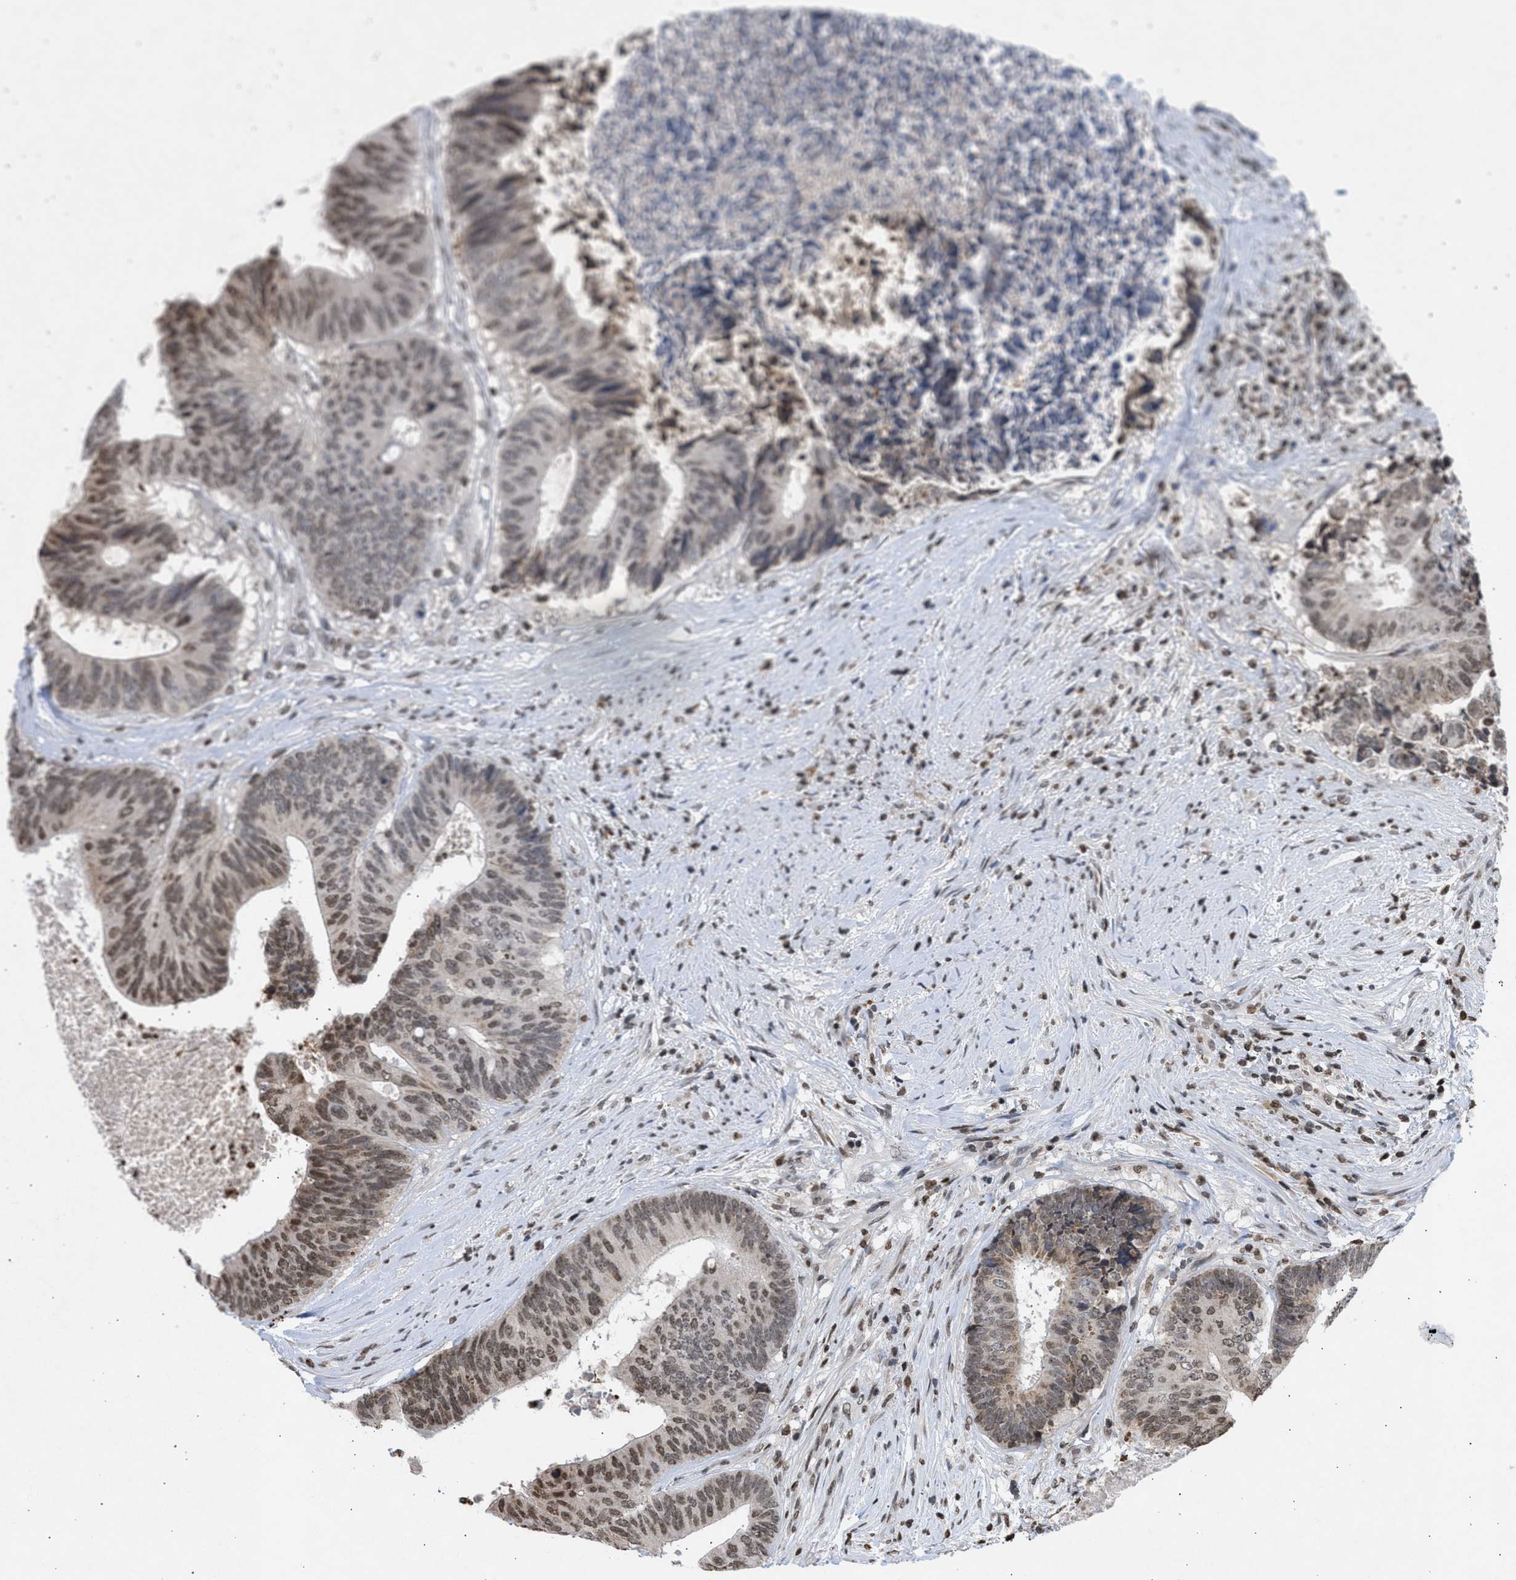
{"staining": {"intensity": "moderate", "quantity": "25%-75%", "location": "cytoplasmic/membranous,nuclear"}, "tissue": "colorectal cancer", "cell_type": "Tumor cells", "image_type": "cancer", "snomed": [{"axis": "morphology", "description": "Adenocarcinoma, NOS"}, {"axis": "topography", "description": "Rectum"}], "caption": "Colorectal cancer stained with a brown dye demonstrates moderate cytoplasmic/membranous and nuclear positive positivity in approximately 25%-75% of tumor cells.", "gene": "NUP35", "patient": {"sex": "male", "age": 72}}